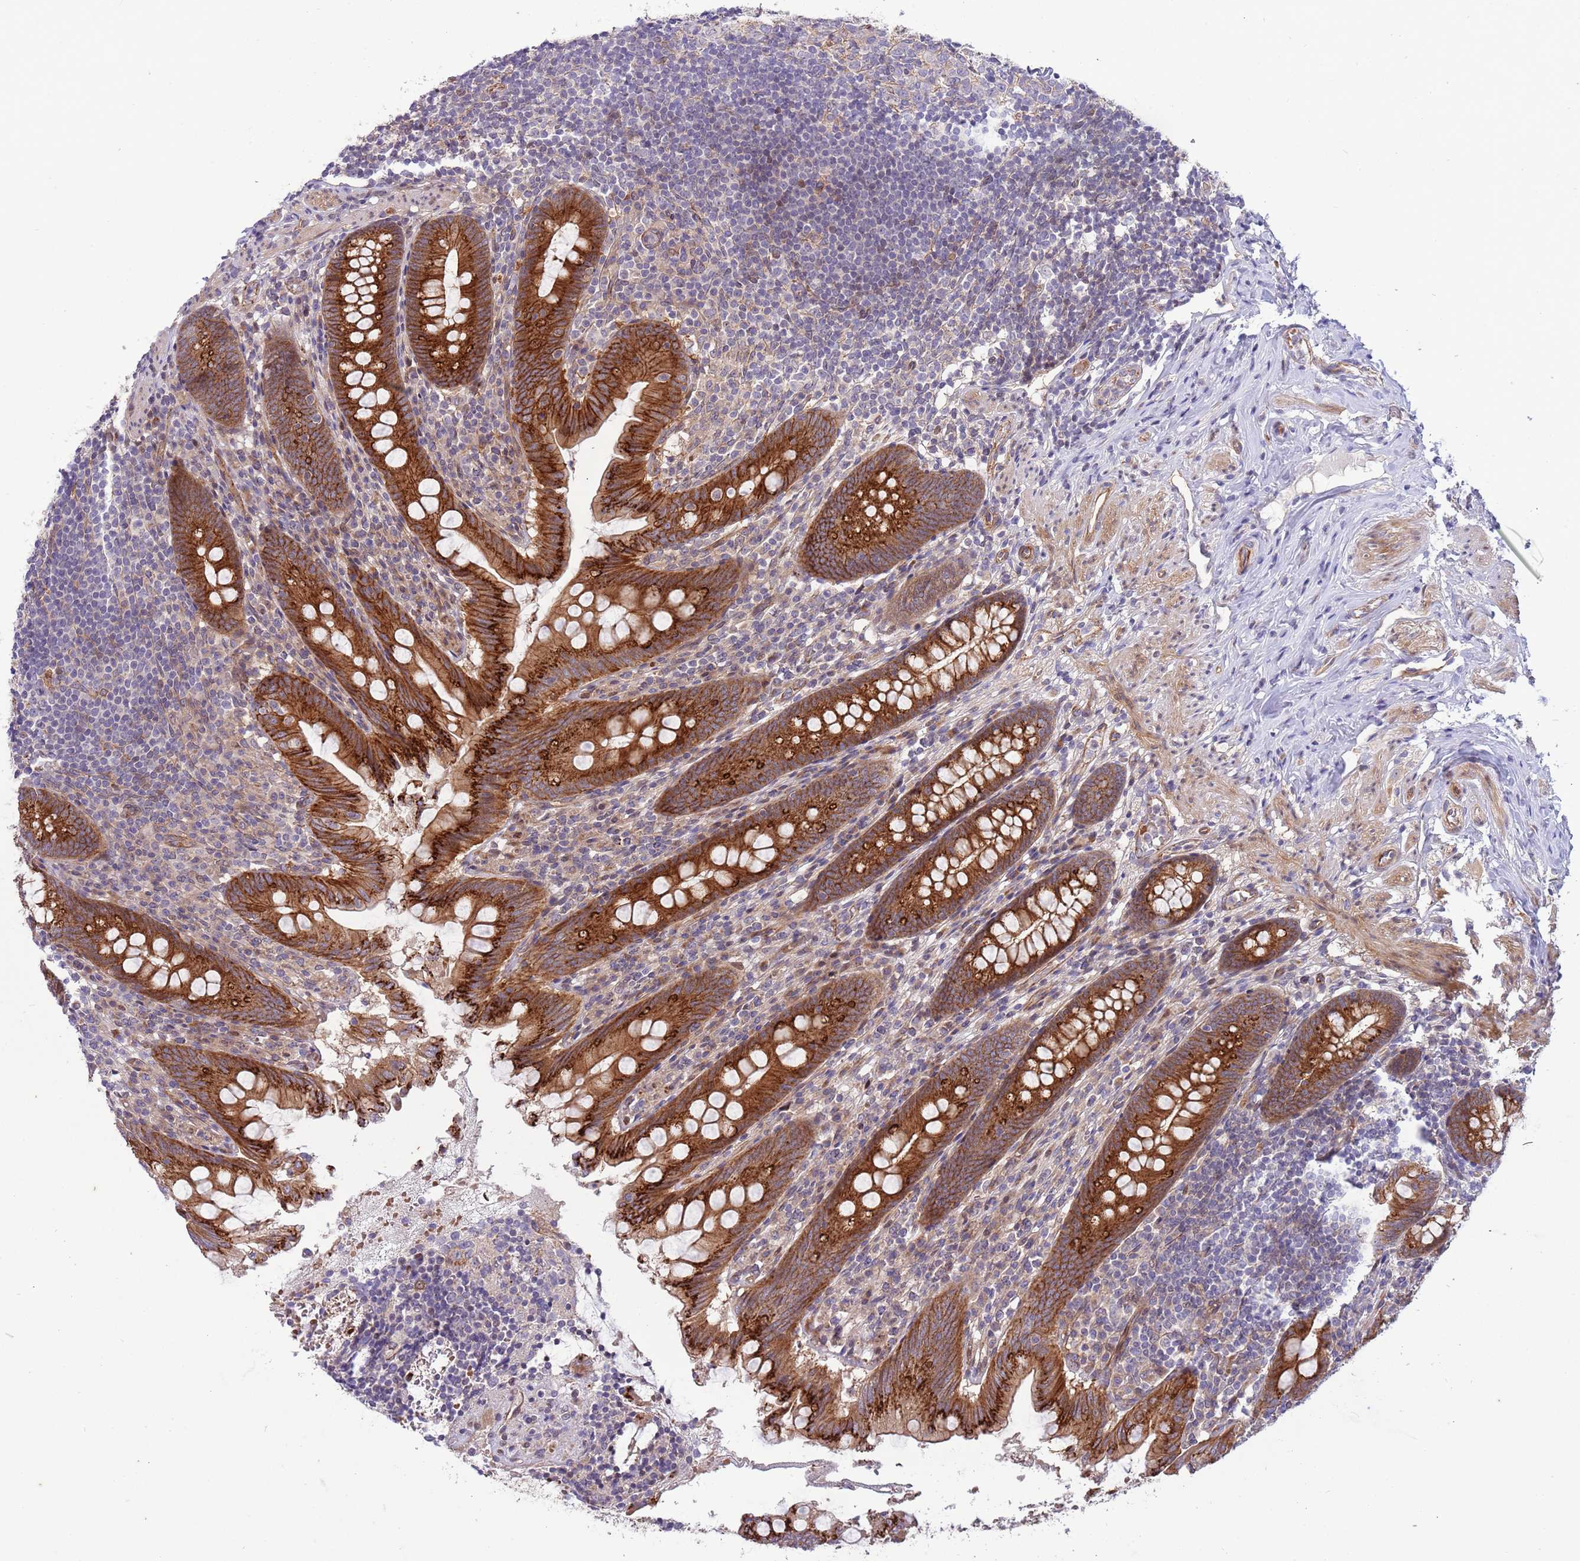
{"staining": {"intensity": "strong", "quantity": ">75%", "location": "cytoplasmic/membranous"}, "tissue": "appendix", "cell_type": "Glandular cells", "image_type": "normal", "snomed": [{"axis": "morphology", "description": "Normal tissue, NOS"}, {"axis": "topography", "description": "Appendix"}], "caption": "The photomicrograph shows staining of benign appendix, revealing strong cytoplasmic/membranous protein expression (brown color) within glandular cells. (Stains: DAB (3,3'-diaminobenzidine) in brown, nuclei in blue, Microscopy: brightfield microscopy at high magnification).", "gene": "ITGB6", "patient": {"sex": "male", "age": 55}}